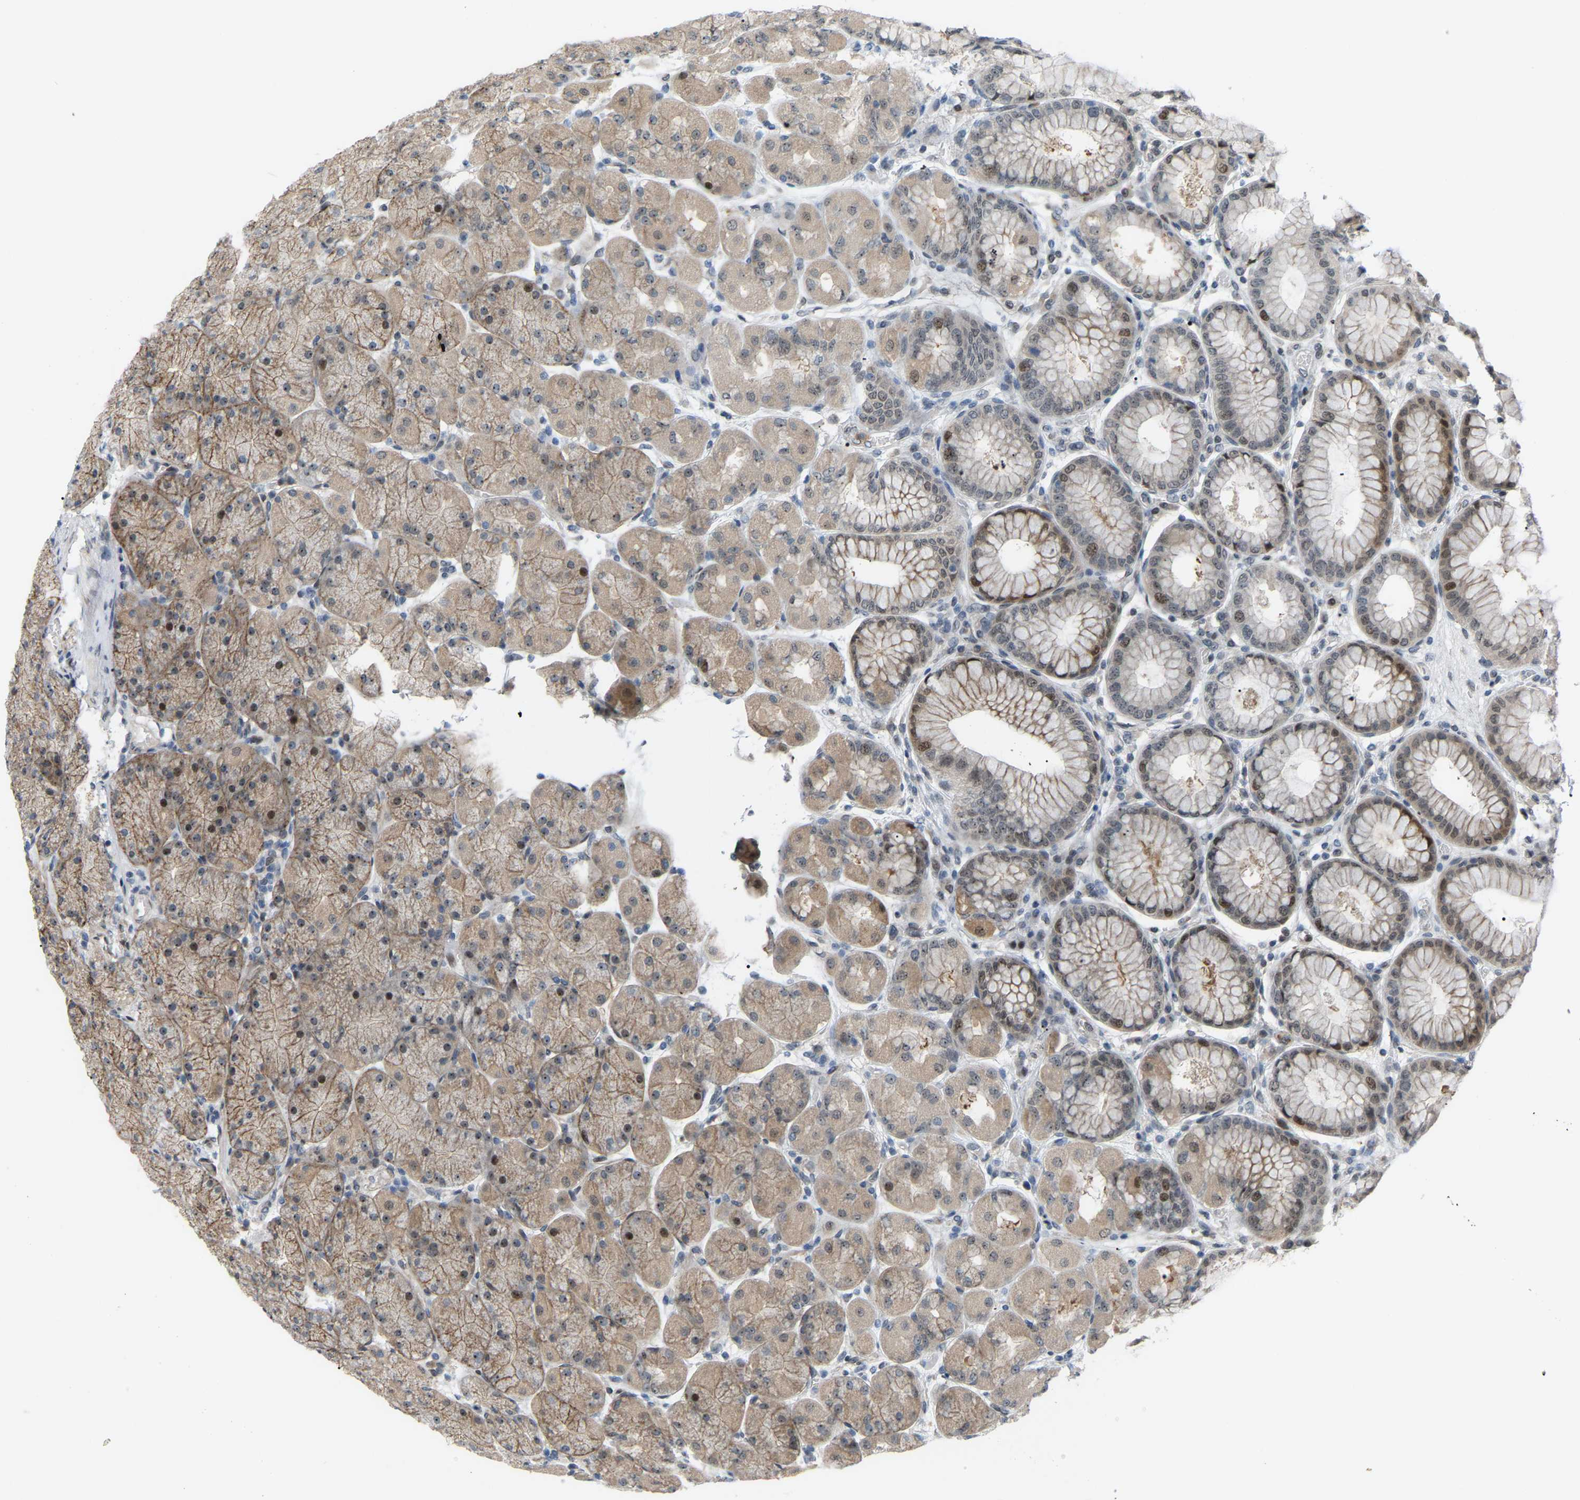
{"staining": {"intensity": "weak", "quantity": "25%-75%", "location": "cytoplasmic/membranous,nuclear"}, "tissue": "stomach", "cell_type": "Glandular cells", "image_type": "normal", "snomed": [{"axis": "morphology", "description": "Normal tissue, NOS"}, {"axis": "topography", "description": "Stomach, upper"}], "caption": "This image shows immunohistochemistry (IHC) staining of normal human stomach, with low weak cytoplasmic/membranous,nuclear staining in approximately 25%-75% of glandular cells.", "gene": "CROT", "patient": {"sex": "female", "age": 56}}